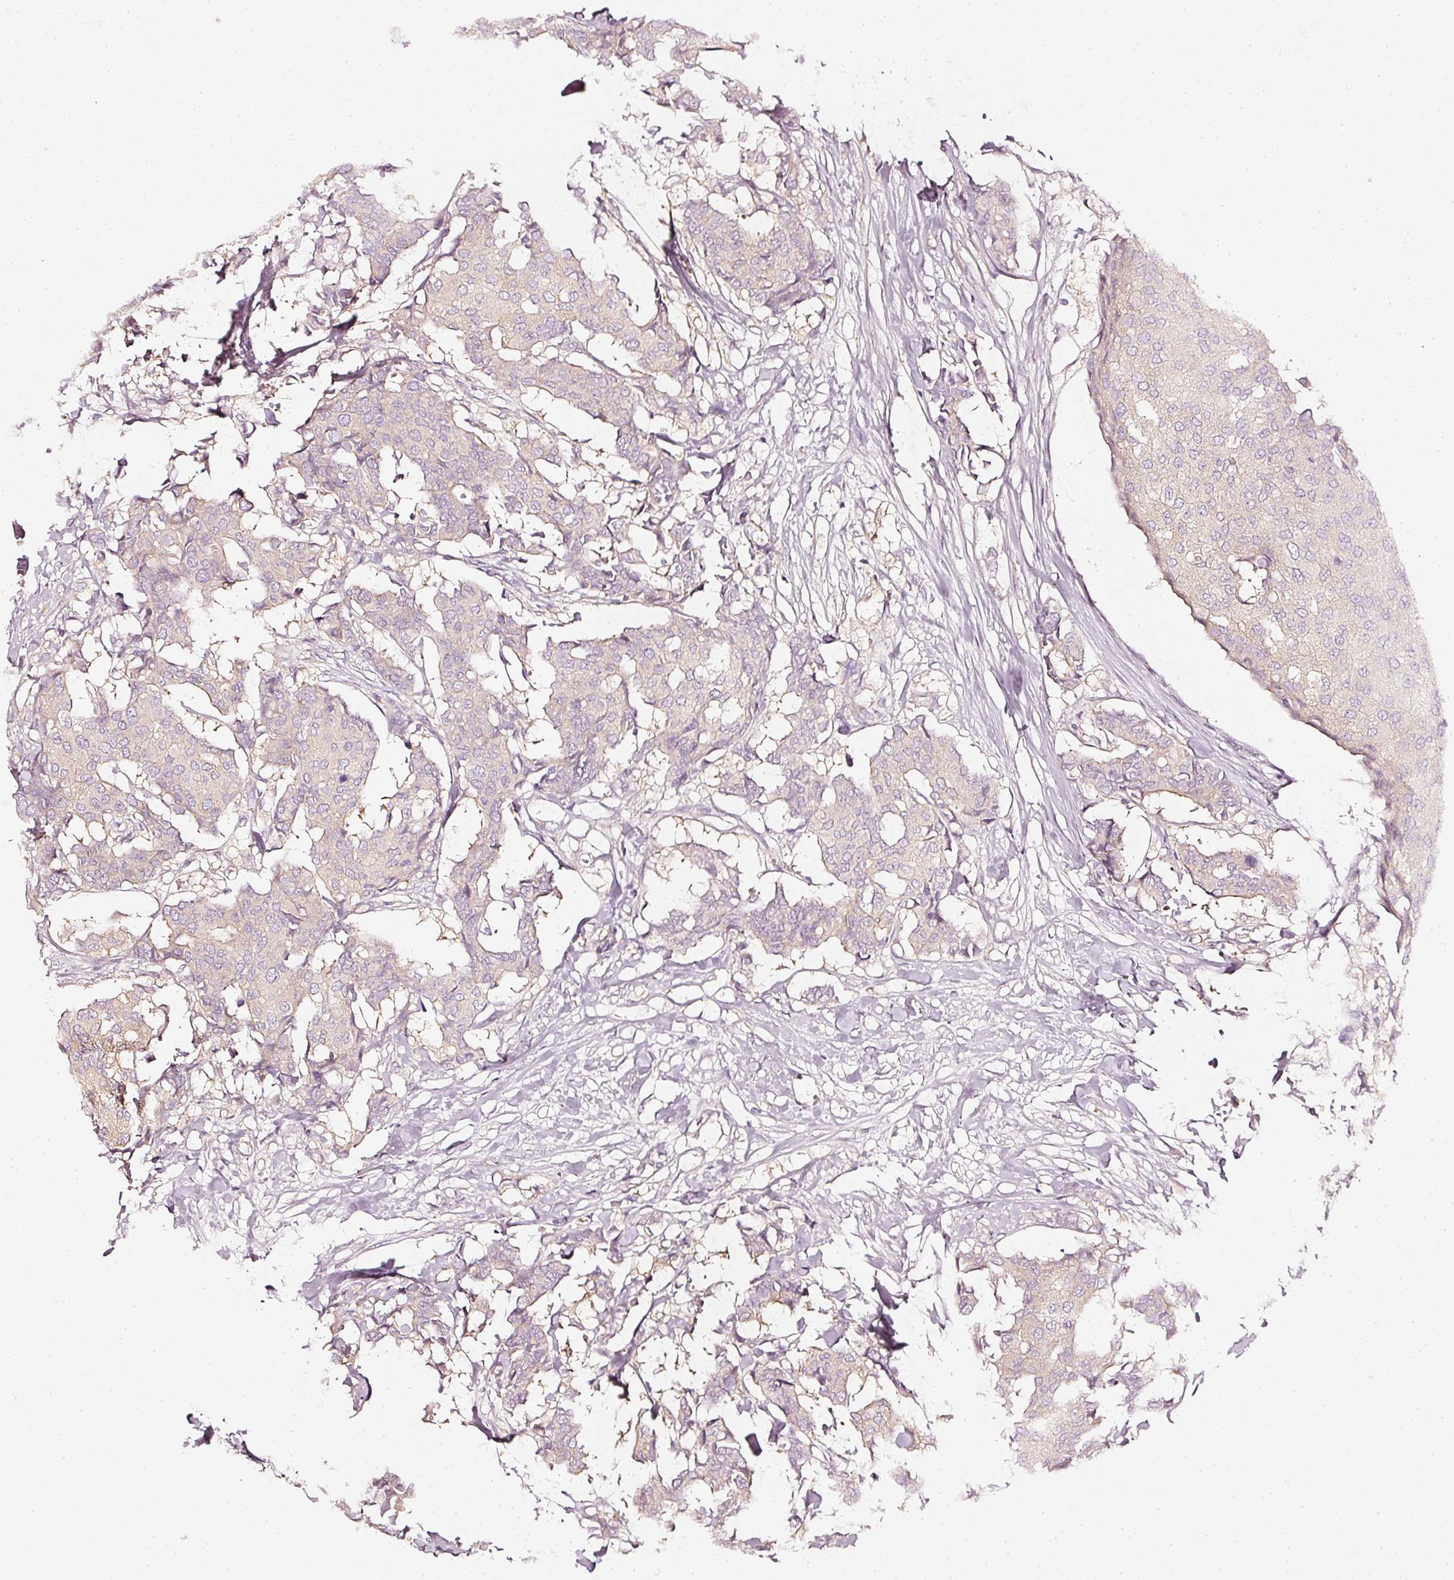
{"staining": {"intensity": "negative", "quantity": "none", "location": "none"}, "tissue": "breast cancer", "cell_type": "Tumor cells", "image_type": "cancer", "snomed": [{"axis": "morphology", "description": "Duct carcinoma"}, {"axis": "topography", "description": "Breast"}], "caption": "Immunohistochemistry (IHC) of human breast intraductal carcinoma exhibits no positivity in tumor cells.", "gene": "CNP", "patient": {"sex": "female", "age": 75}}